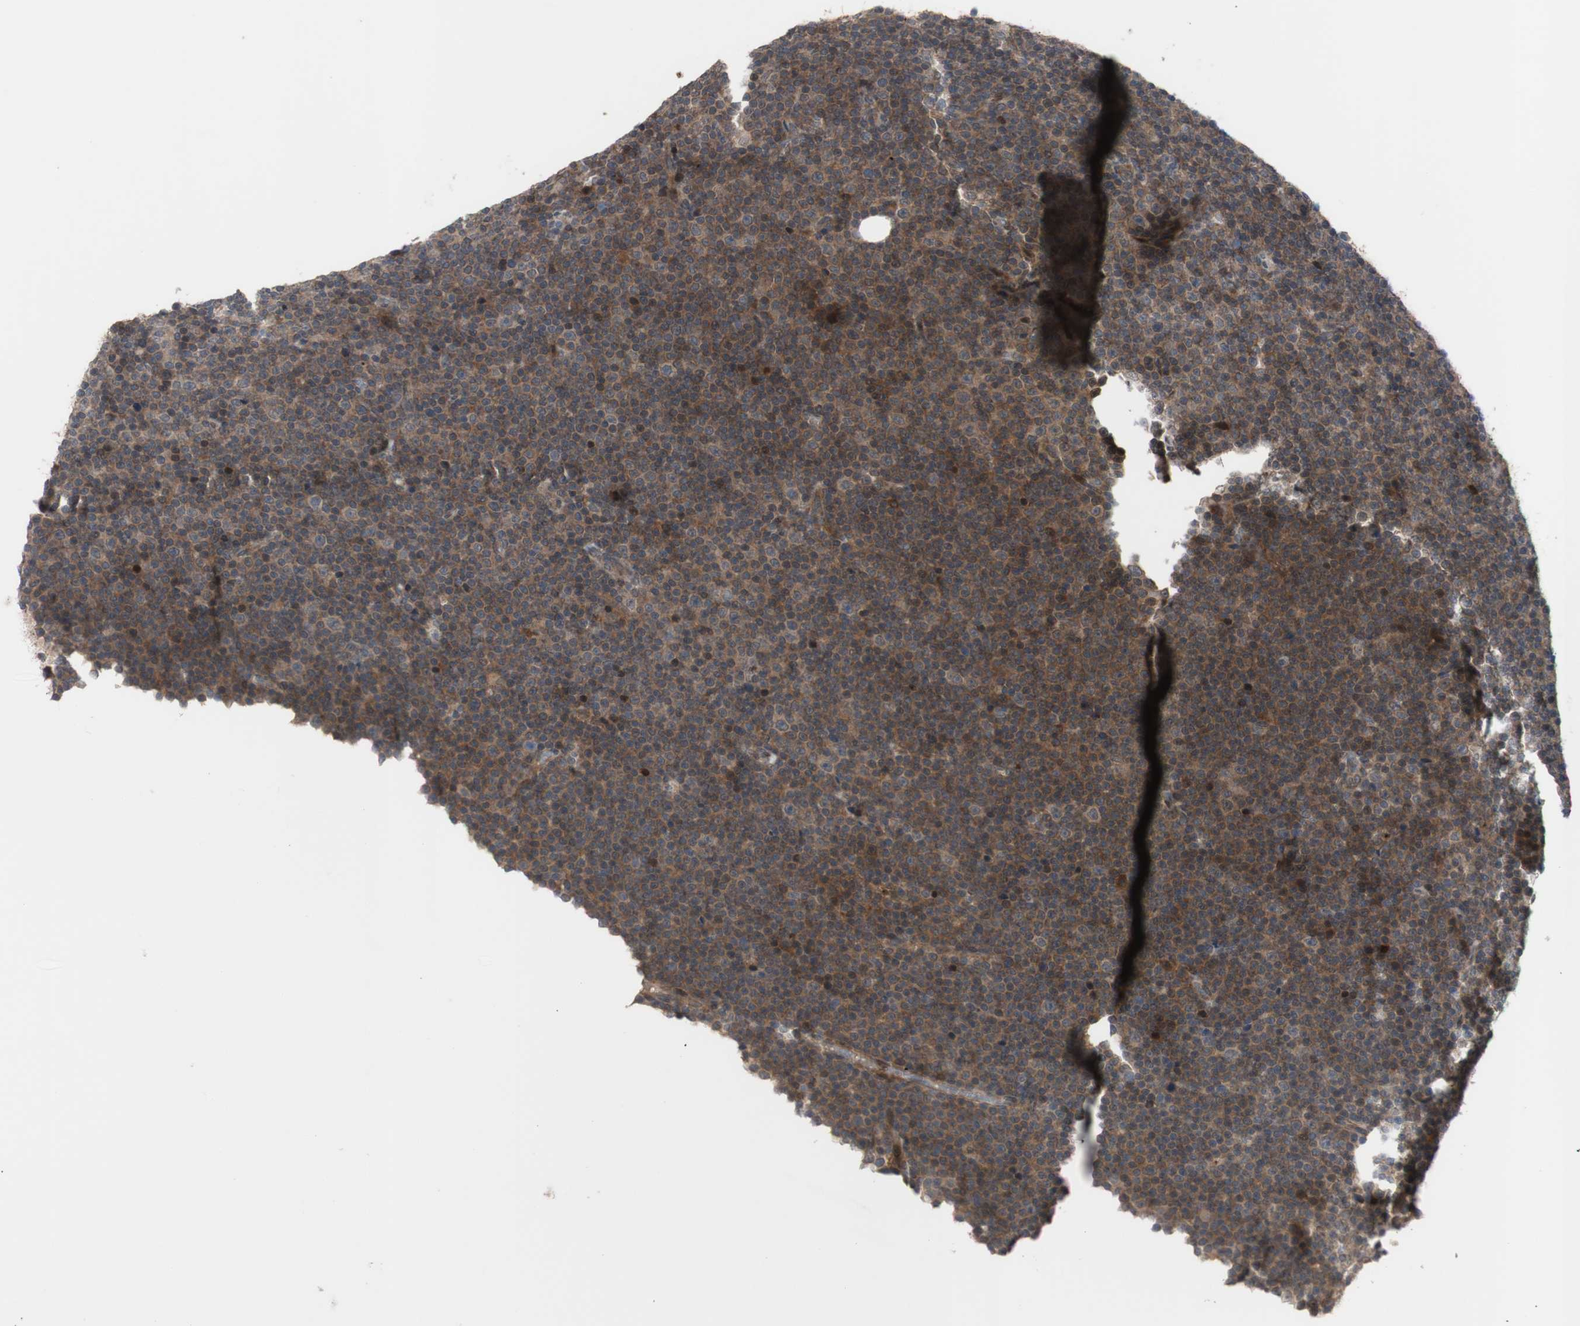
{"staining": {"intensity": "weak", "quantity": ">75%", "location": "cytoplasmic/membranous"}, "tissue": "lymphoma", "cell_type": "Tumor cells", "image_type": "cancer", "snomed": [{"axis": "morphology", "description": "Malignant lymphoma, non-Hodgkin's type, Low grade"}, {"axis": "topography", "description": "Lymph node"}], "caption": "Protein staining of malignant lymphoma, non-Hodgkin's type (low-grade) tissue shows weak cytoplasmic/membranous expression in approximately >75% of tumor cells. The protein is shown in brown color, while the nuclei are stained blue.", "gene": "OAZ1", "patient": {"sex": "female", "age": 67}}